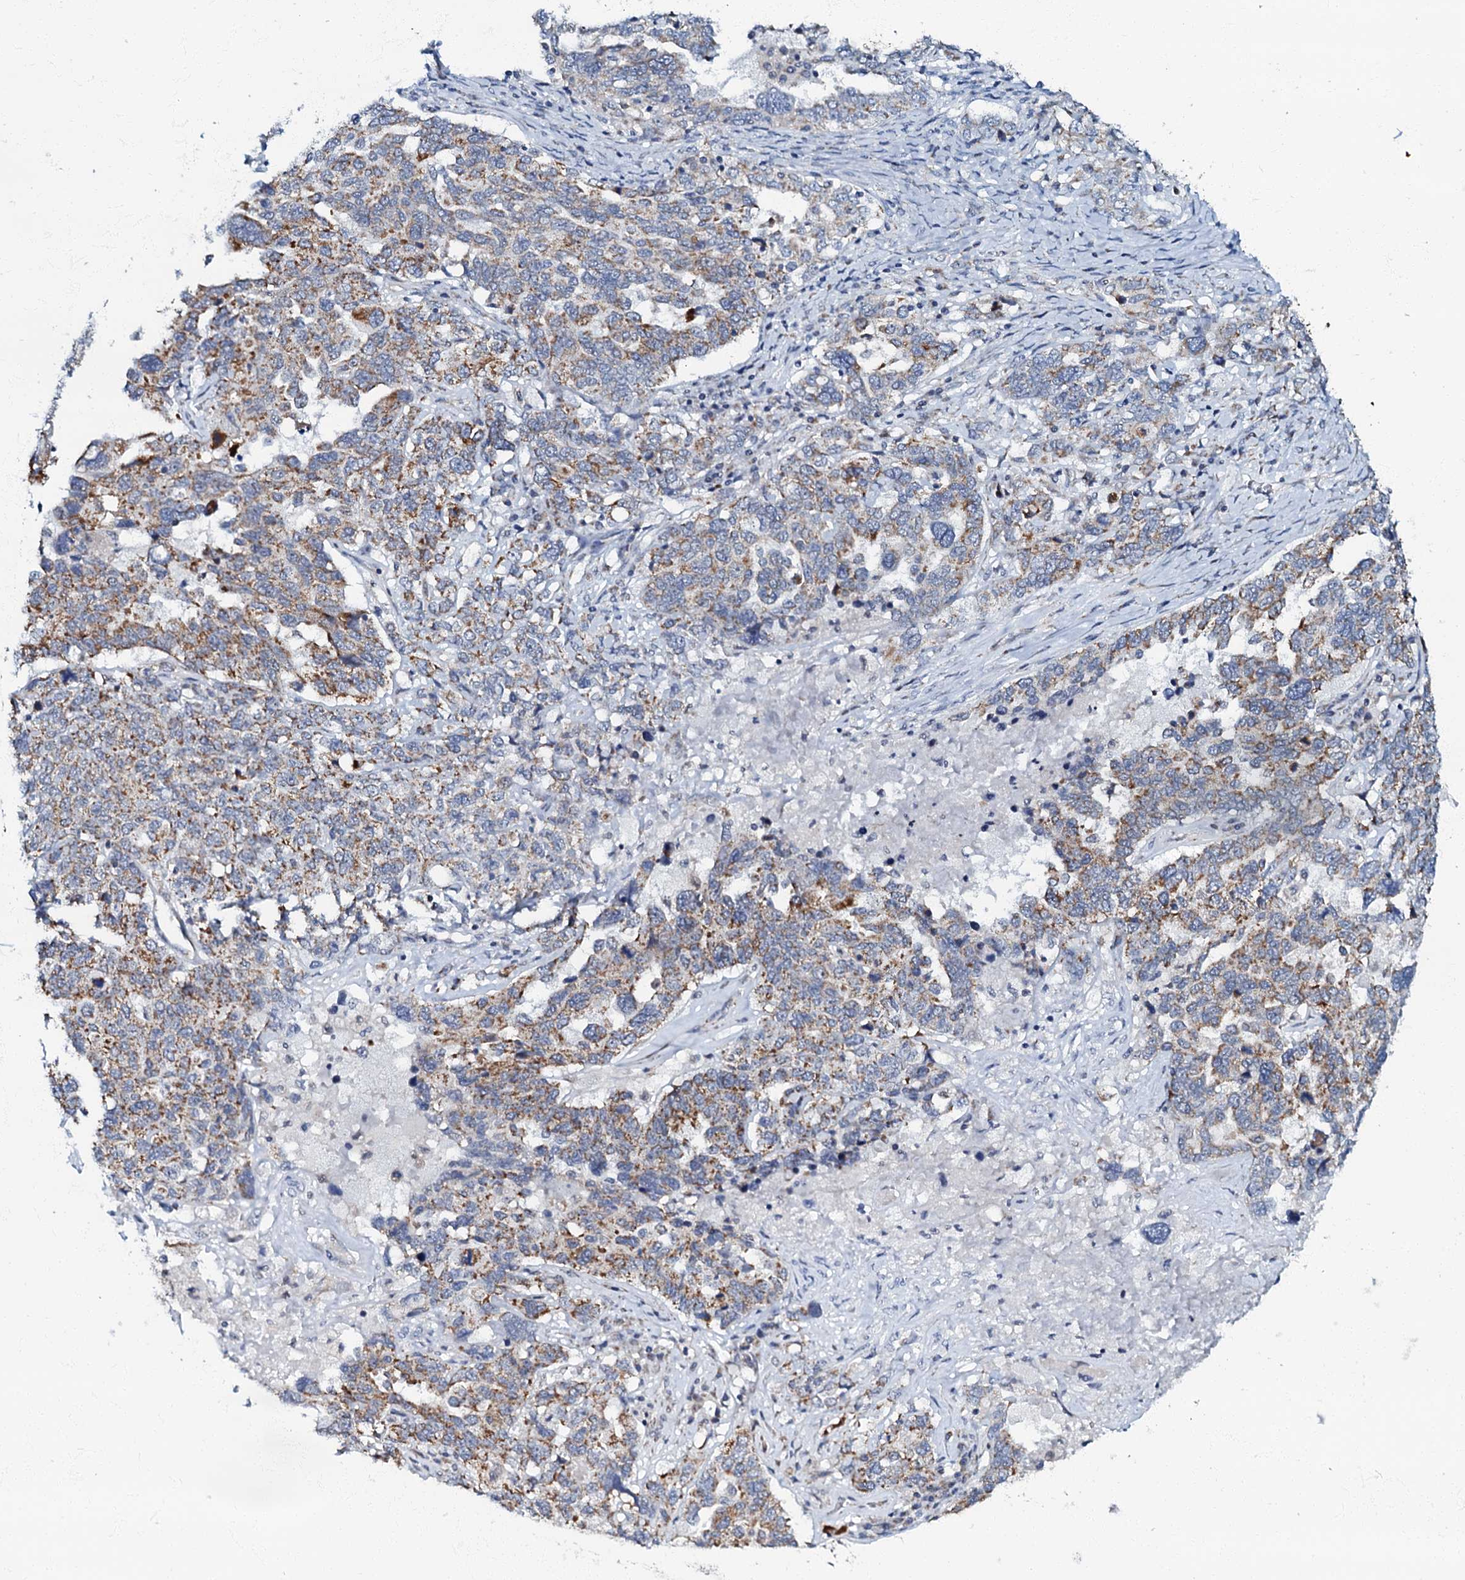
{"staining": {"intensity": "moderate", "quantity": ">75%", "location": "cytoplasmic/membranous"}, "tissue": "ovarian cancer", "cell_type": "Tumor cells", "image_type": "cancer", "snomed": [{"axis": "morphology", "description": "Carcinoma, endometroid"}, {"axis": "topography", "description": "Ovary"}], "caption": "A photomicrograph showing moderate cytoplasmic/membranous staining in approximately >75% of tumor cells in endometroid carcinoma (ovarian), as visualized by brown immunohistochemical staining.", "gene": "MRPL51", "patient": {"sex": "female", "age": 62}}